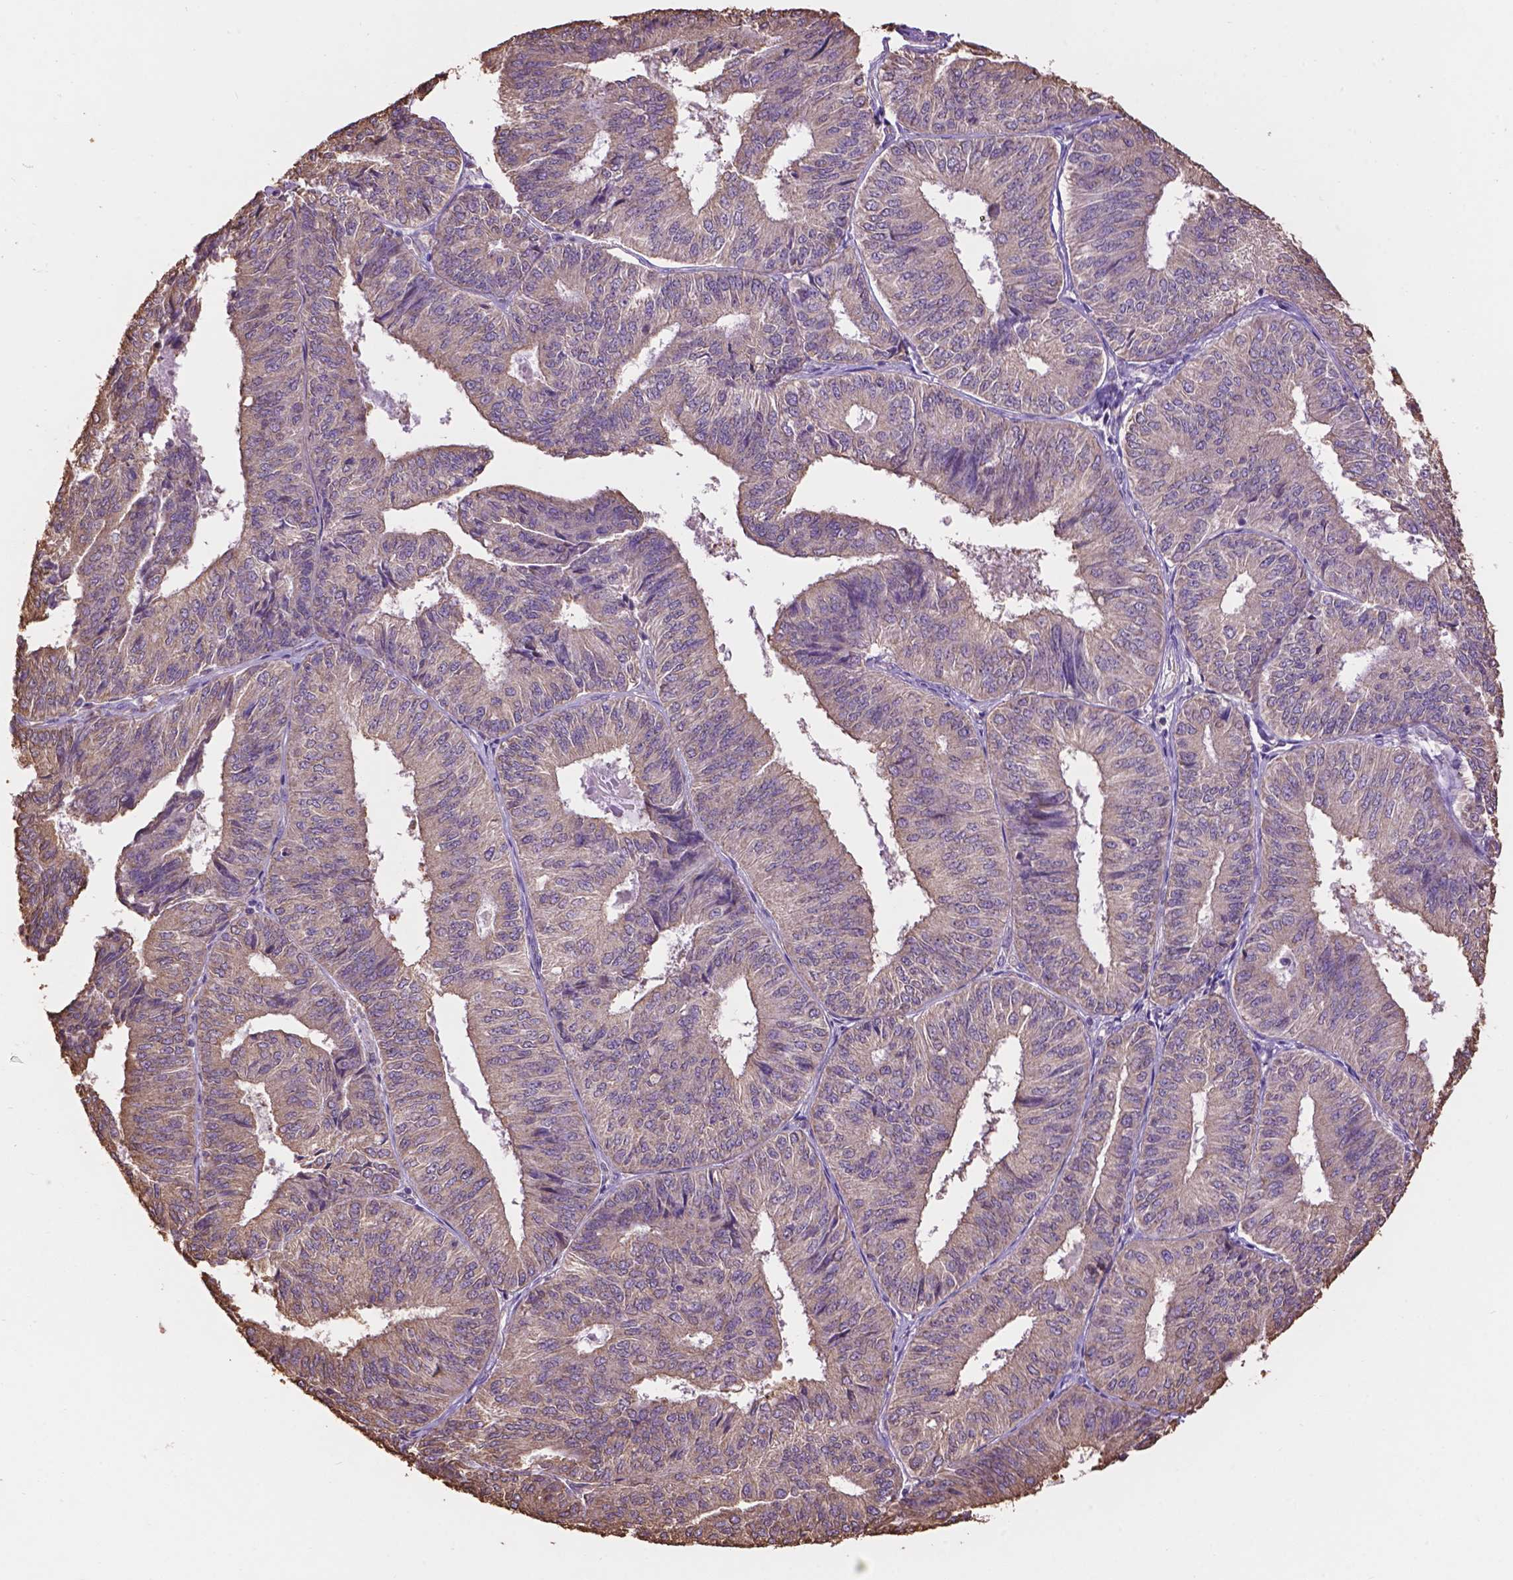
{"staining": {"intensity": "weak", "quantity": "<25%", "location": "cytoplasmic/membranous"}, "tissue": "endometrial cancer", "cell_type": "Tumor cells", "image_type": "cancer", "snomed": [{"axis": "morphology", "description": "Adenocarcinoma, NOS"}, {"axis": "topography", "description": "Endometrium"}], "caption": "Tumor cells show no significant positivity in endometrial cancer. (DAB (3,3'-diaminobenzidine) IHC with hematoxylin counter stain).", "gene": "PPP2R5E", "patient": {"sex": "female", "age": 58}}